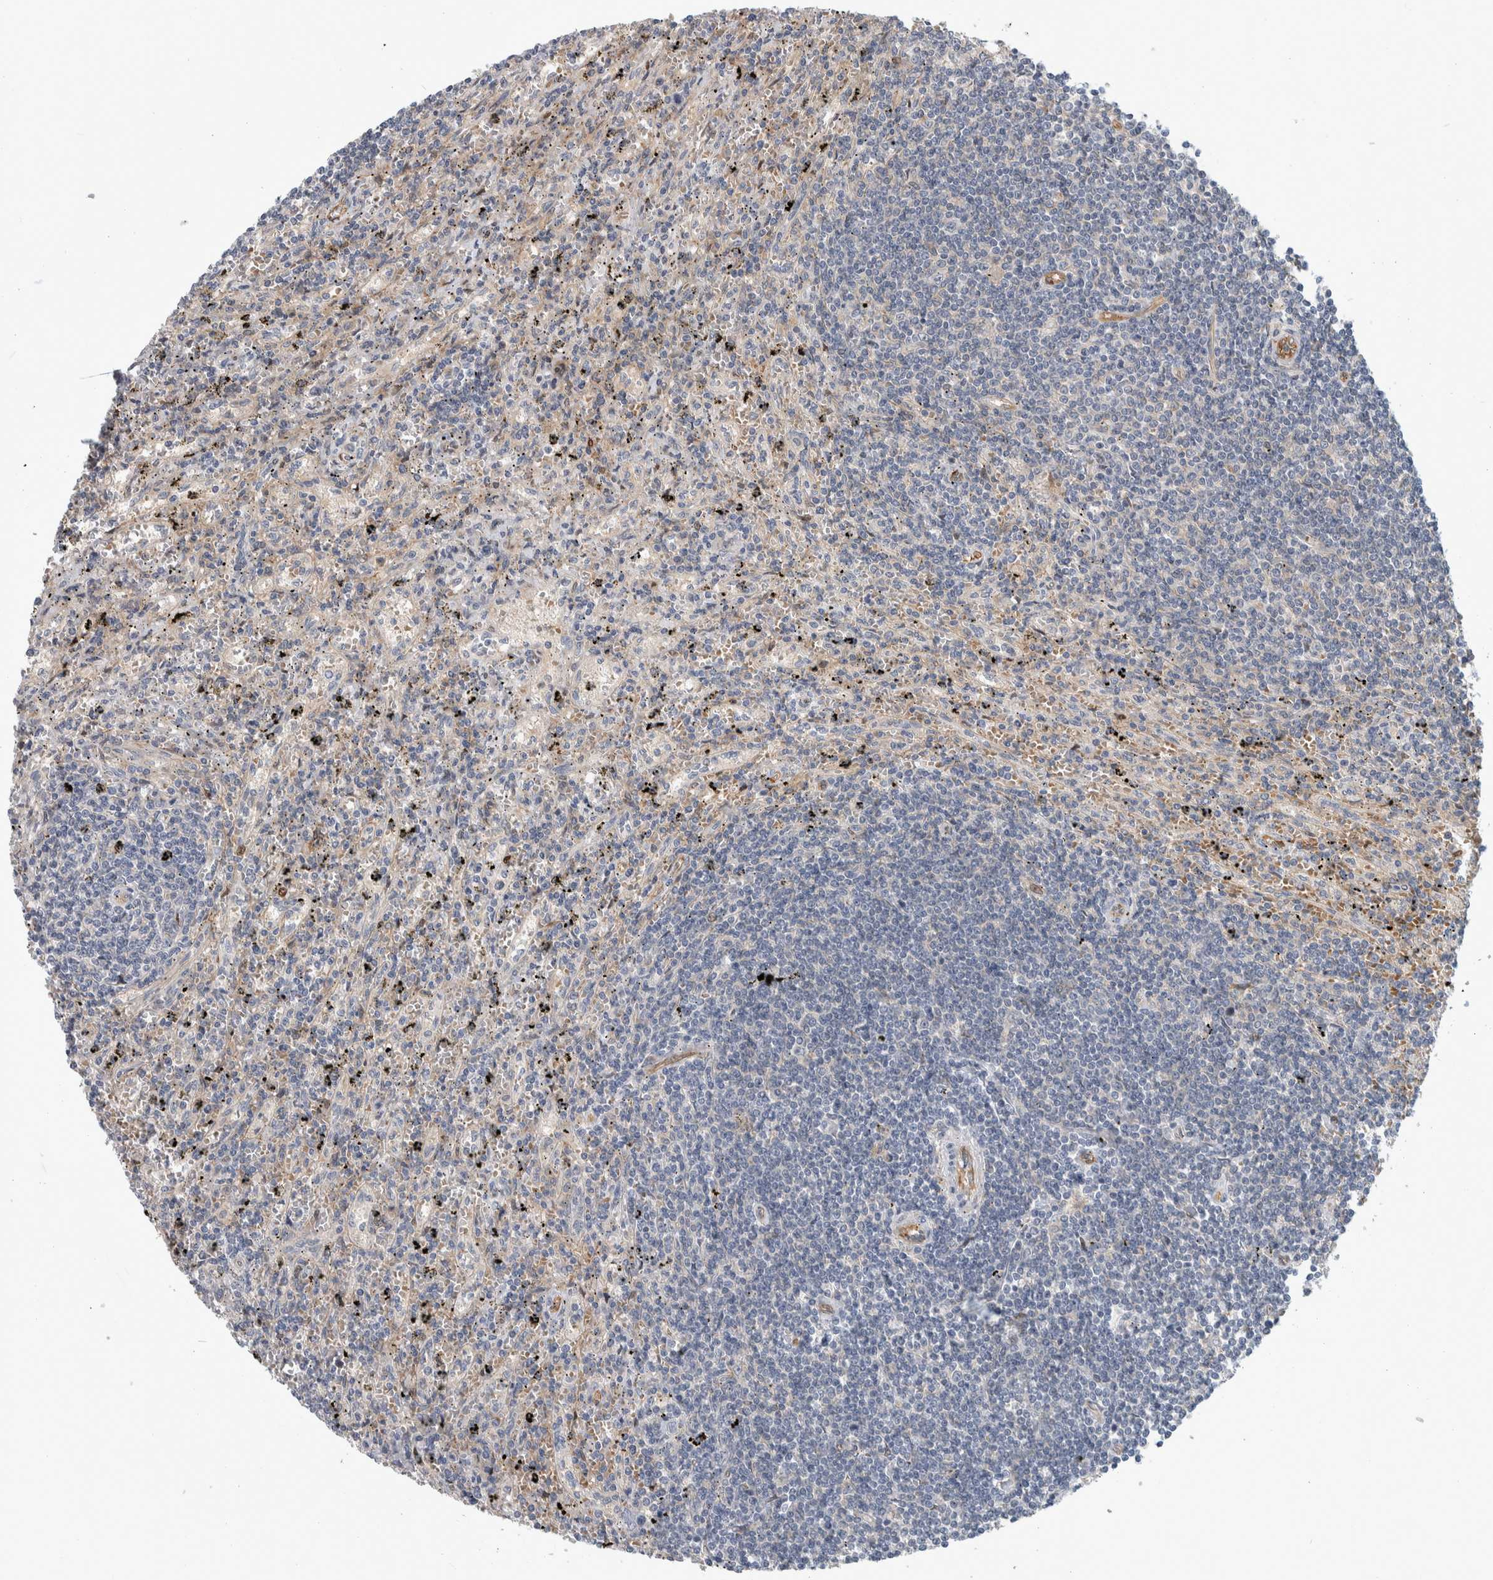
{"staining": {"intensity": "negative", "quantity": "none", "location": "none"}, "tissue": "lymphoma", "cell_type": "Tumor cells", "image_type": "cancer", "snomed": [{"axis": "morphology", "description": "Malignant lymphoma, non-Hodgkin's type, Low grade"}, {"axis": "topography", "description": "Spleen"}], "caption": "Immunohistochemical staining of human malignant lymphoma, non-Hodgkin's type (low-grade) displays no significant expression in tumor cells.", "gene": "MSL1", "patient": {"sex": "male", "age": 76}}